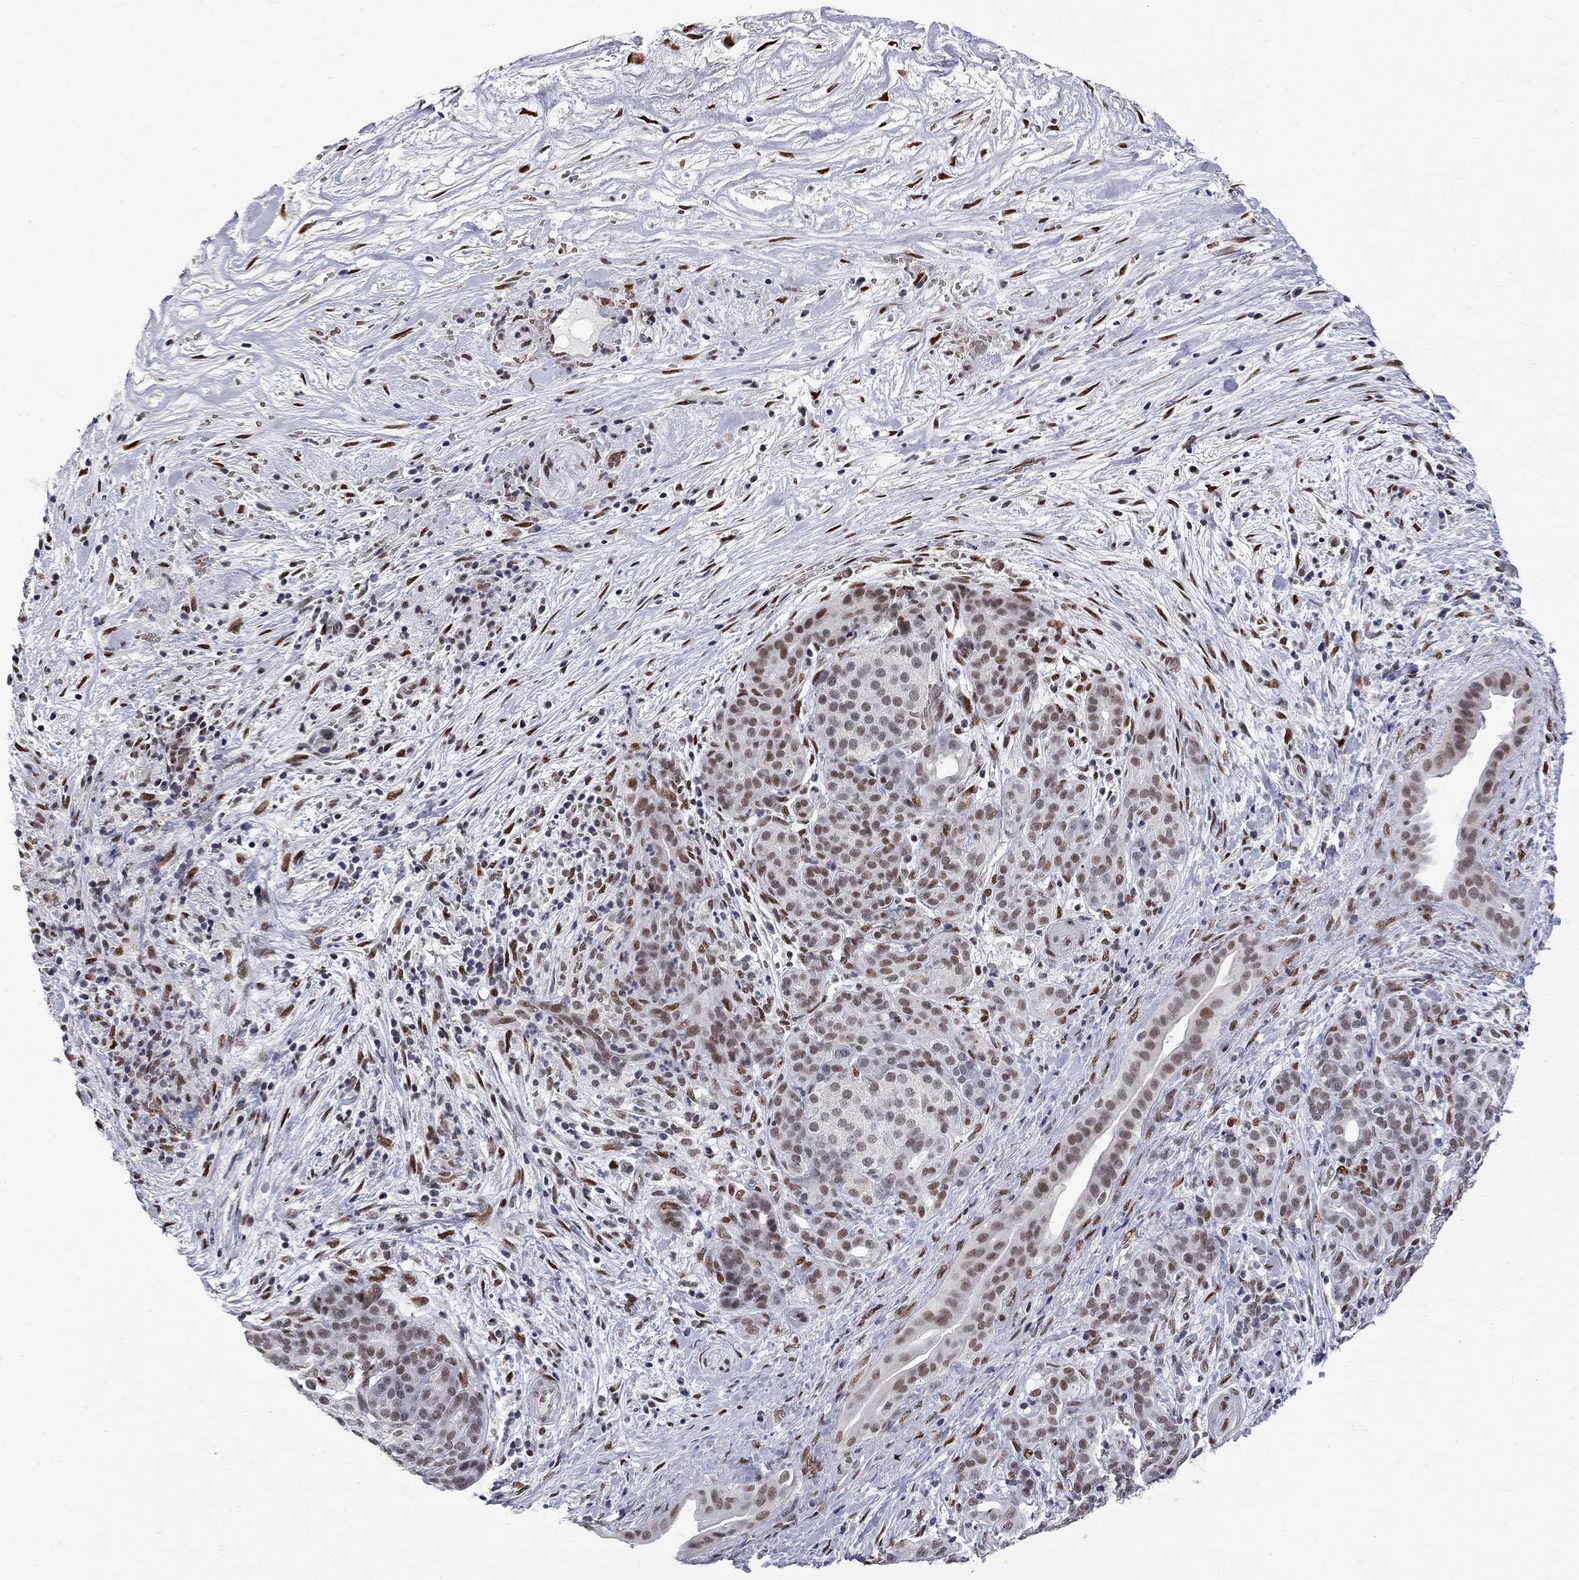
{"staining": {"intensity": "moderate", "quantity": "<25%", "location": "nuclear"}, "tissue": "pancreatic cancer", "cell_type": "Tumor cells", "image_type": "cancer", "snomed": [{"axis": "morphology", "description": "Adenocarcinoma, NOS"}, {"axis": "topography", "description": "Pancreas"}], "caption": "Protein analysis of adenocarcinoma (pancreatic) tissue exhibits moderate nuclear positivity in about <25% of tumor cells. (Brightfield microscopy of DAB IHC at high magnification).", "gene": "ZBTB47", "patient": {"sex": "male", "age": 44}}